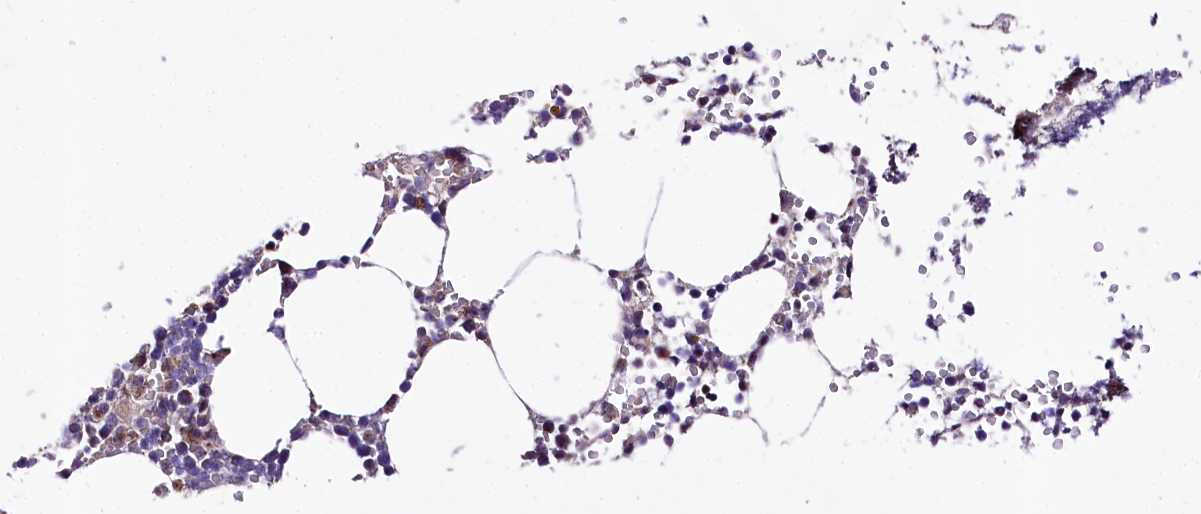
{"staining": {"intensity": "moderate", "quantity": "<25%", "location": "cytoplasmic/membranous,nuclear"}, "tissue": "bone marrow", "cell_type": "Hematopoietic cells", "image_type": "normal", "snomed": [{"axis": "morphology", "description": "Normal tissue, NOS"}, {"axis": "topography", "description": "Bone marrow"}], "caption": "Immunohistochemistry histopathology image of normal bone marrow: human bone marrow stained using immunohistochemistry exhibits low levels of moderate protein expression localized specifically in the cytoplasmic/membranous,nuclear of hematopoietic cells, appearing as a cytoplasmic/membranous,nuclear brown color.", "gene": "ATE1", "patient": {"sex": "male", "age": 70}}